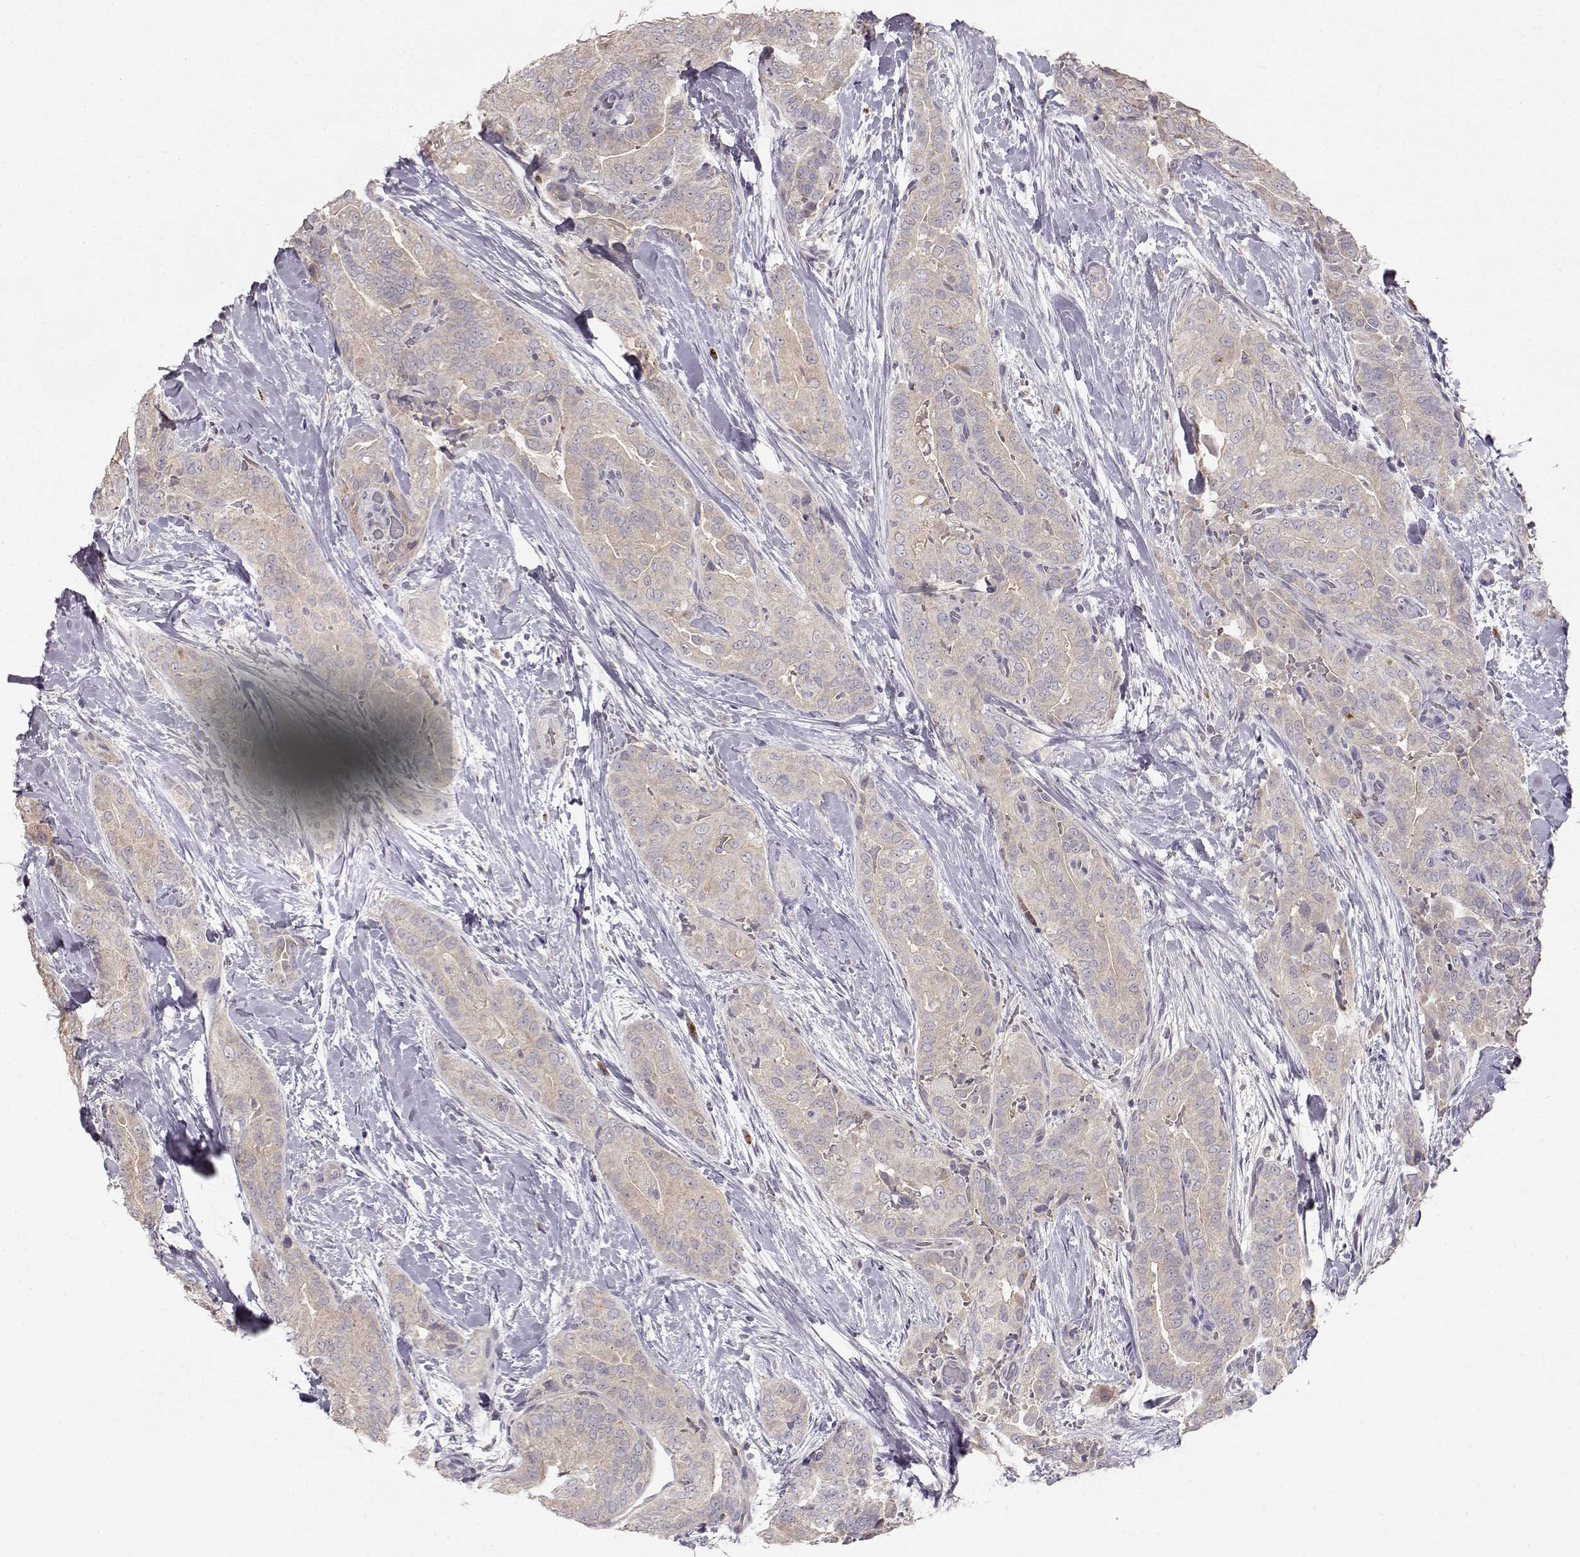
{"staining": {"intensity": "weak", "quantity": ">75%", "location": "cytoplasmic/membranous"}, "tissue": "thyroid cancer", "cell_type": "Tumor cells", "image_type": "cancer", "snomed": [{"axis": "morphology", "description": "Papillary adenocarcinoma, NOS"}, {"axis": "topography", "description": "Thyroid gland"}], "caption": "The histopathology image demonstrates a brown stain indicating the presence of a protein in the cytoplasmic/membranous of tumor cells in thyroid cancer (papillary adenocarcinoma). The protein of interest is shown in brown color, while the nuclei are stained blue.", "gene": "ARHGAP8", "patient": {"sex": "male", "age": 61}}